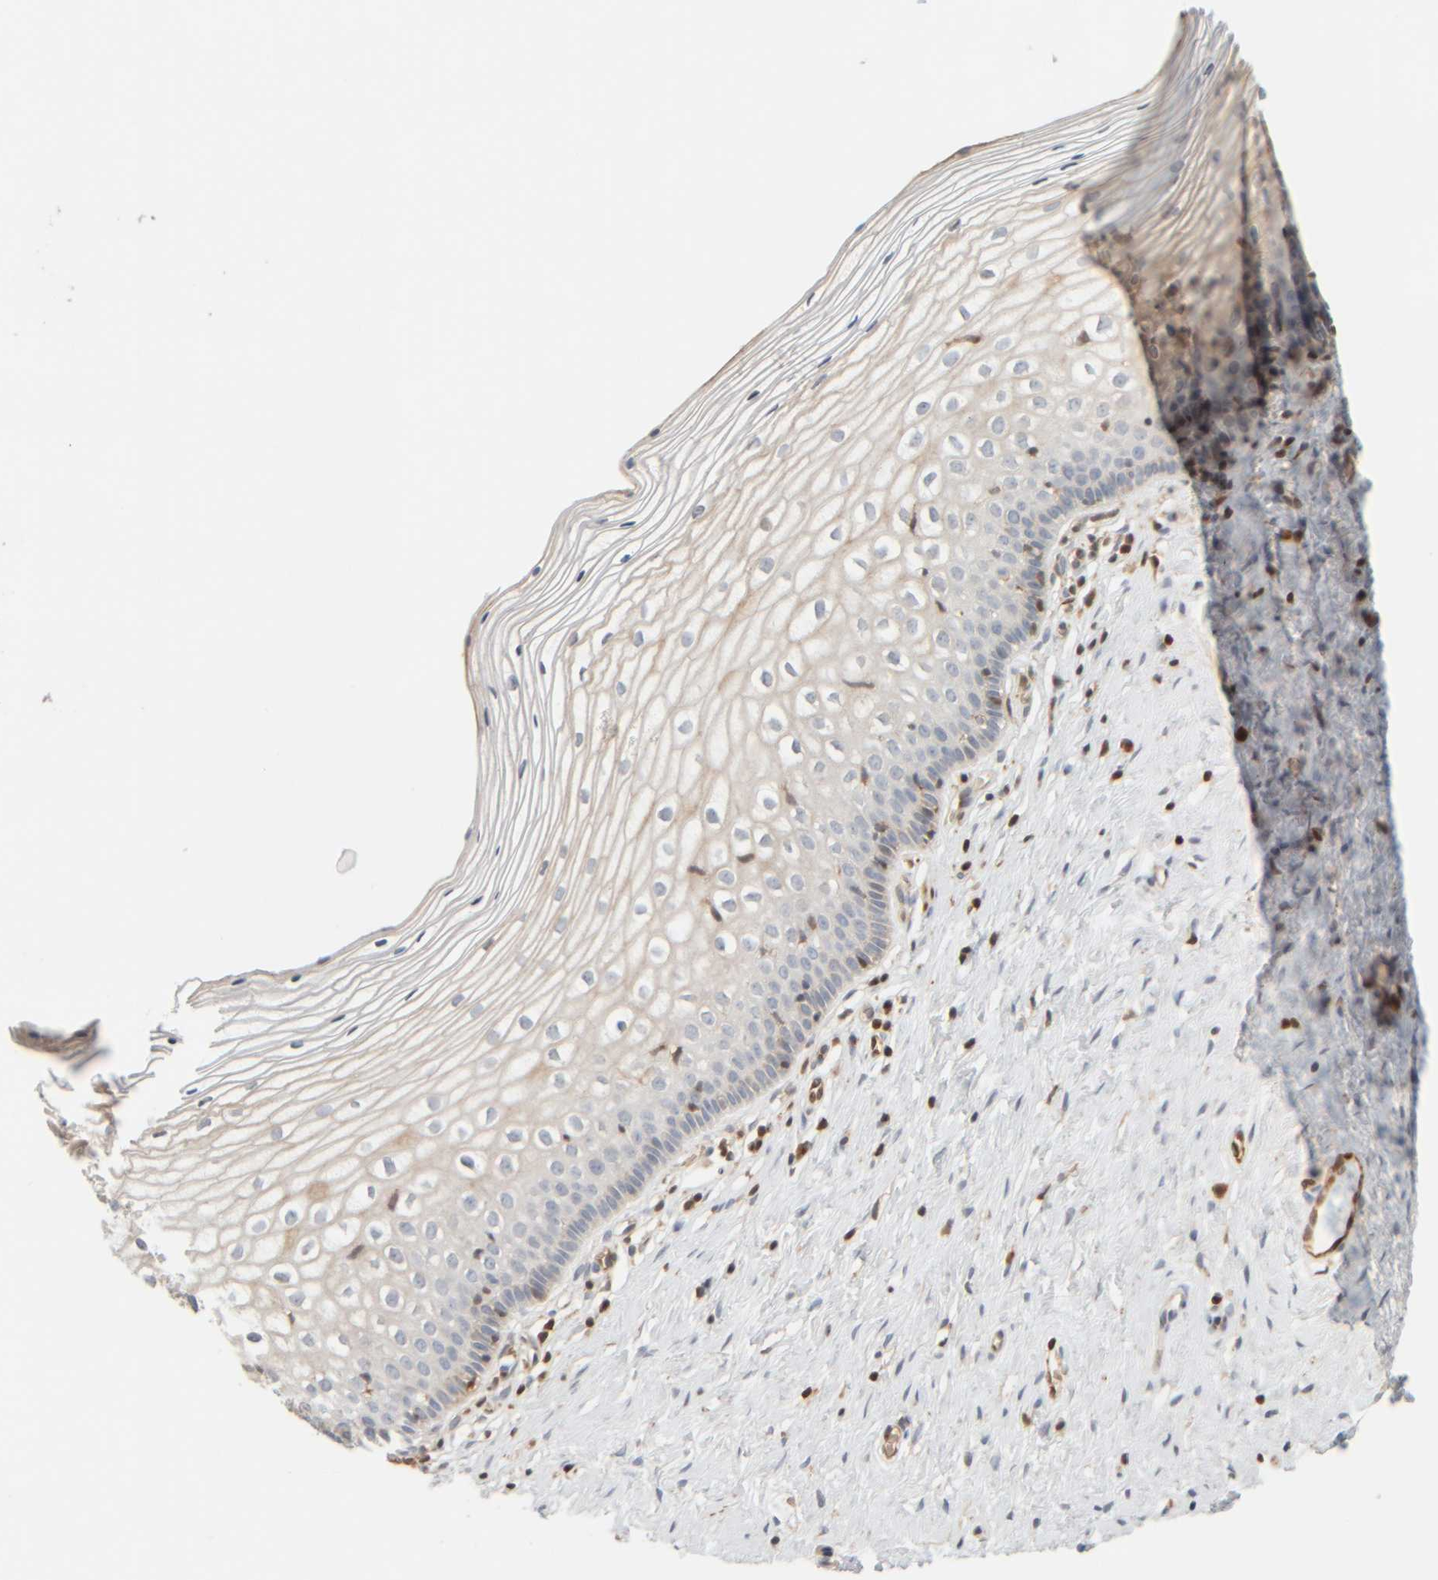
{"staining": {"intensity": "weak", "quantity": "<25%", "location": "cytoplasmic/membranous"}, "tissue": "cervix", "cell_type": "Squamous epithelial cells", "image_type": "normal", "snomed": [{"axis": "morphology", "description": "Normal tissue, NOS"}, {"axis": "topography", "description": "Cervix"}], "caption": "Immunohistochemistry photomicrograph of benign cervix stained for a protein (brown), which displays no positivity in squamous epithelial cells. Nuclei are stained in blue.", "gene": "AARSD1", "patient": {"sex": "female", "age": 27}}